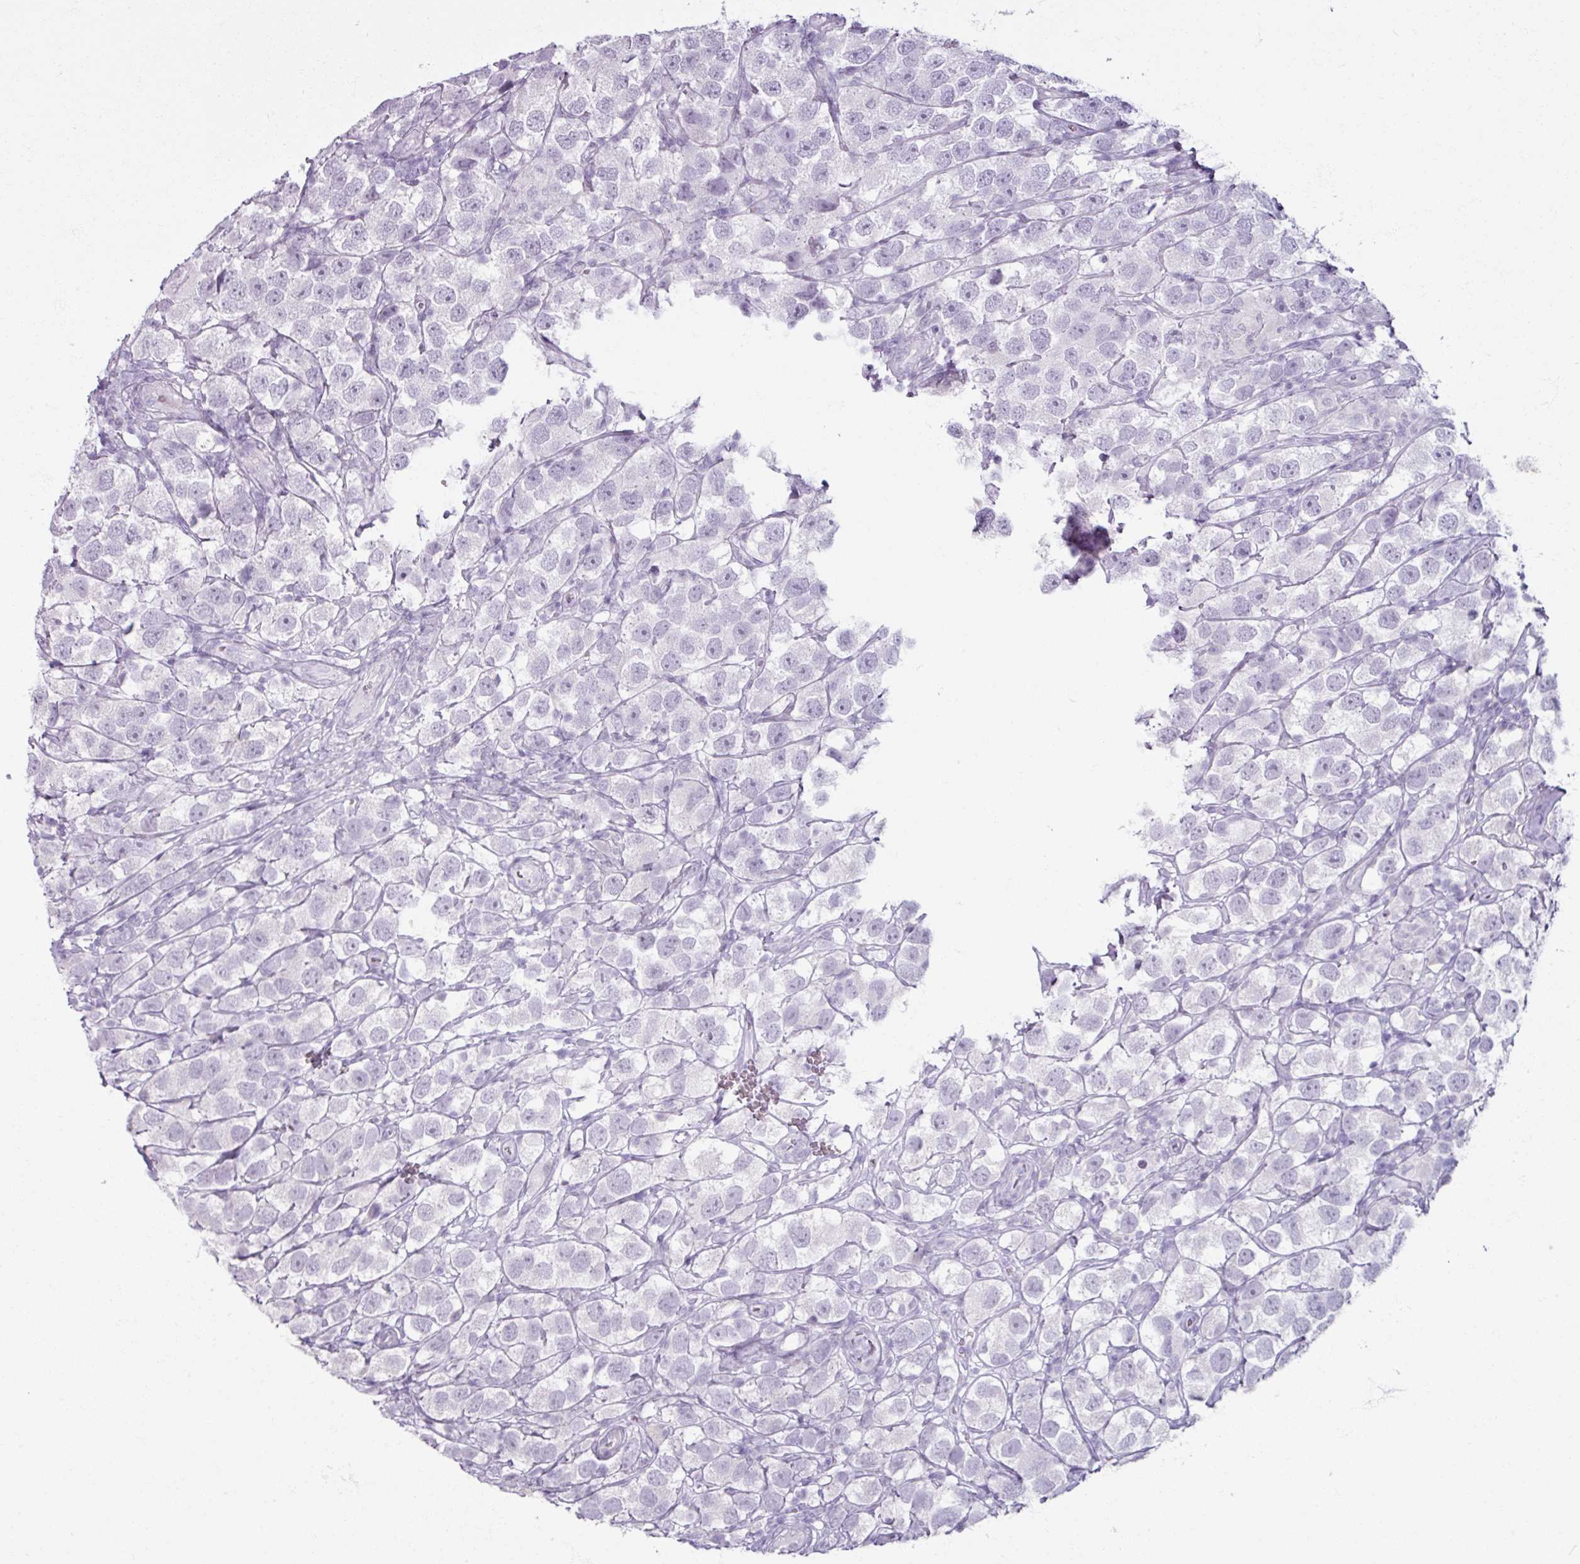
{"staining": {"intensity": "negative", "quantity": "none", "location": "none"}, "tissue": "testis cancer", "cell_type": "Tumor cells", "image_type": "cancer", "snomed": [{"axis": "morphology", "description": "Seminoma, NOS"}, {"axis": "topography", "description": "Testis"}], "caption": "Immunohistochemistry (IHC) of human testis cancer displays no positivity in tumor cells.", "gene": "ARG1", "patient": {"sex": "male", "age": 26}}